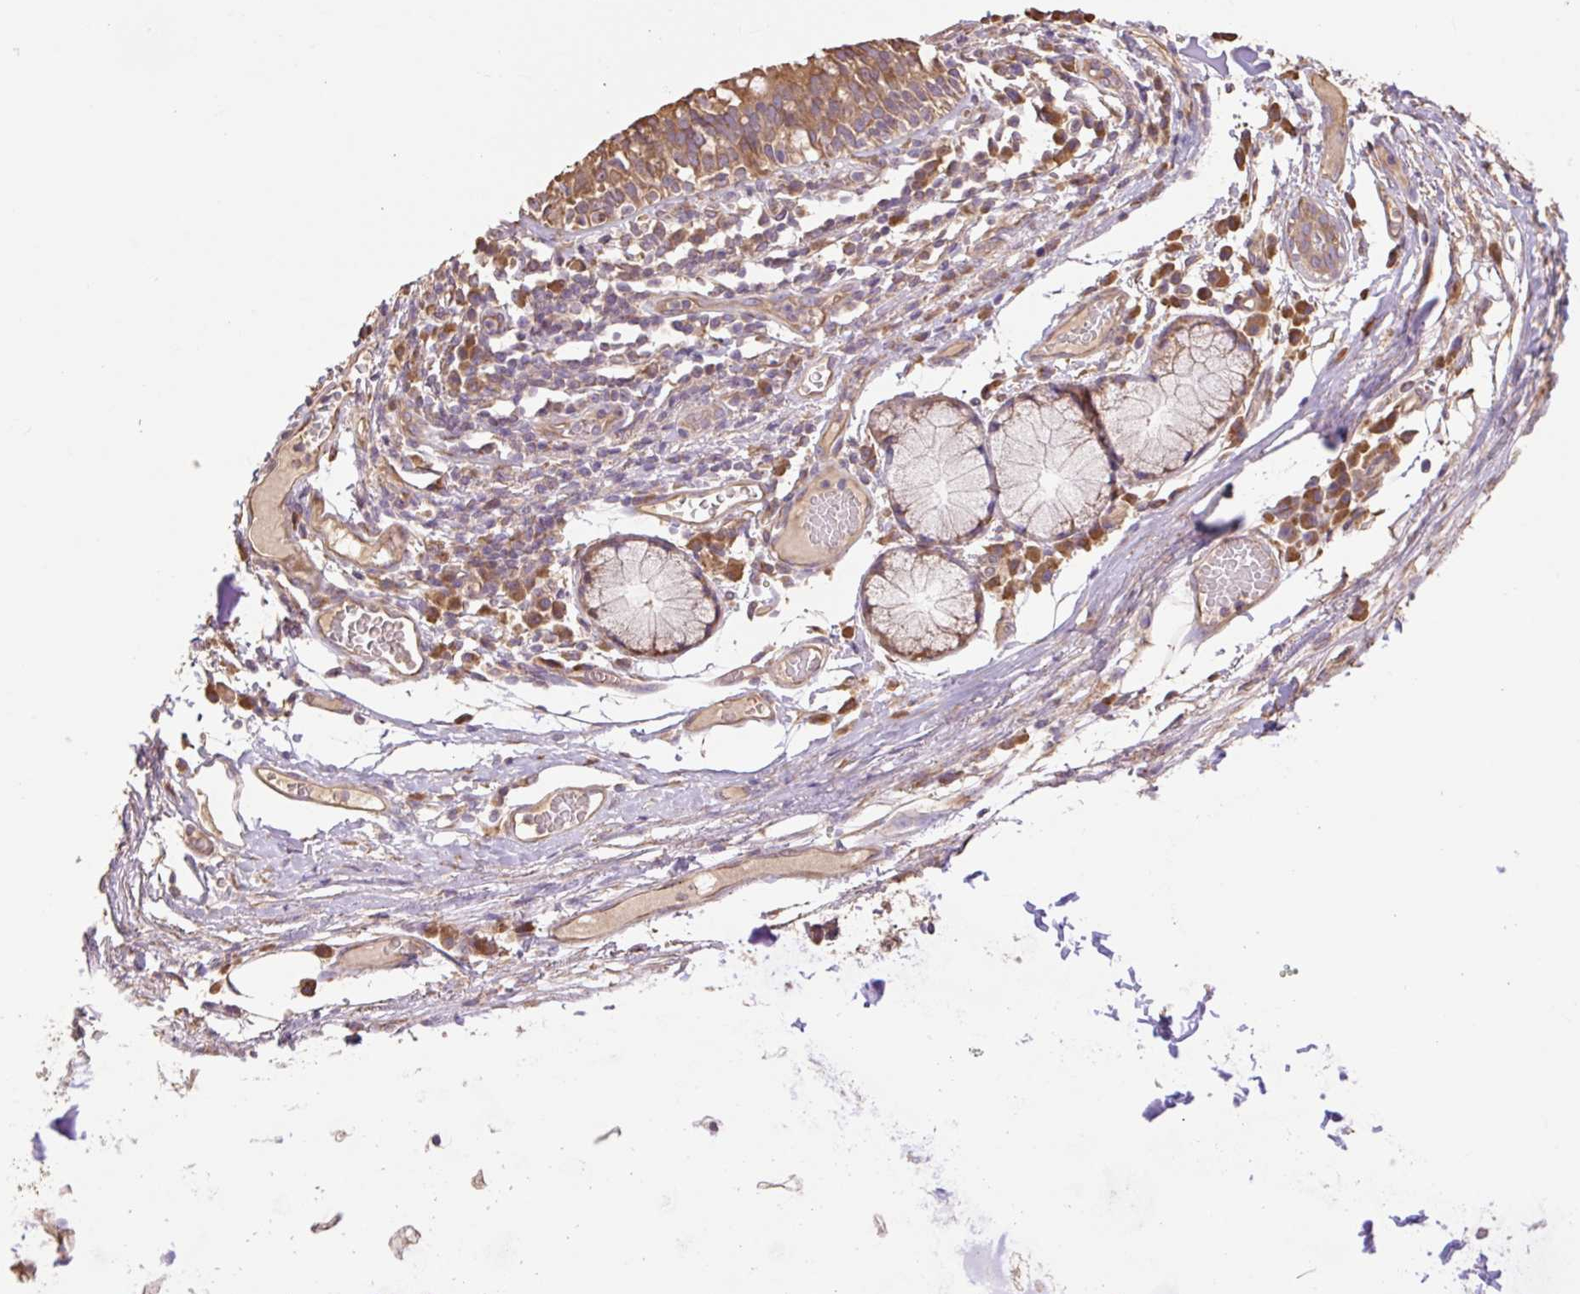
{"staining": {"intensity": "negative", "quantity": "none", "location": "none"}, "tissue": "adipose tissue", "cell_type": "Adipocytes", "image_type": "normal", "snomed": [{"axis": "morphology", "description": "Normal tissue, NOS"}, {"axis": "topography", "description": "Cartilage tissue"}, {"axis": "topography", "description": "Bronchus"}], "caption": "Immunohistochemistry of benign human adipose tissue reveals no staining in adipocytes. (DAB immunohistochemistry (IHC), high magnification).", "gene": "DESI1", "patient": {"sex": "male", "age": 56}}